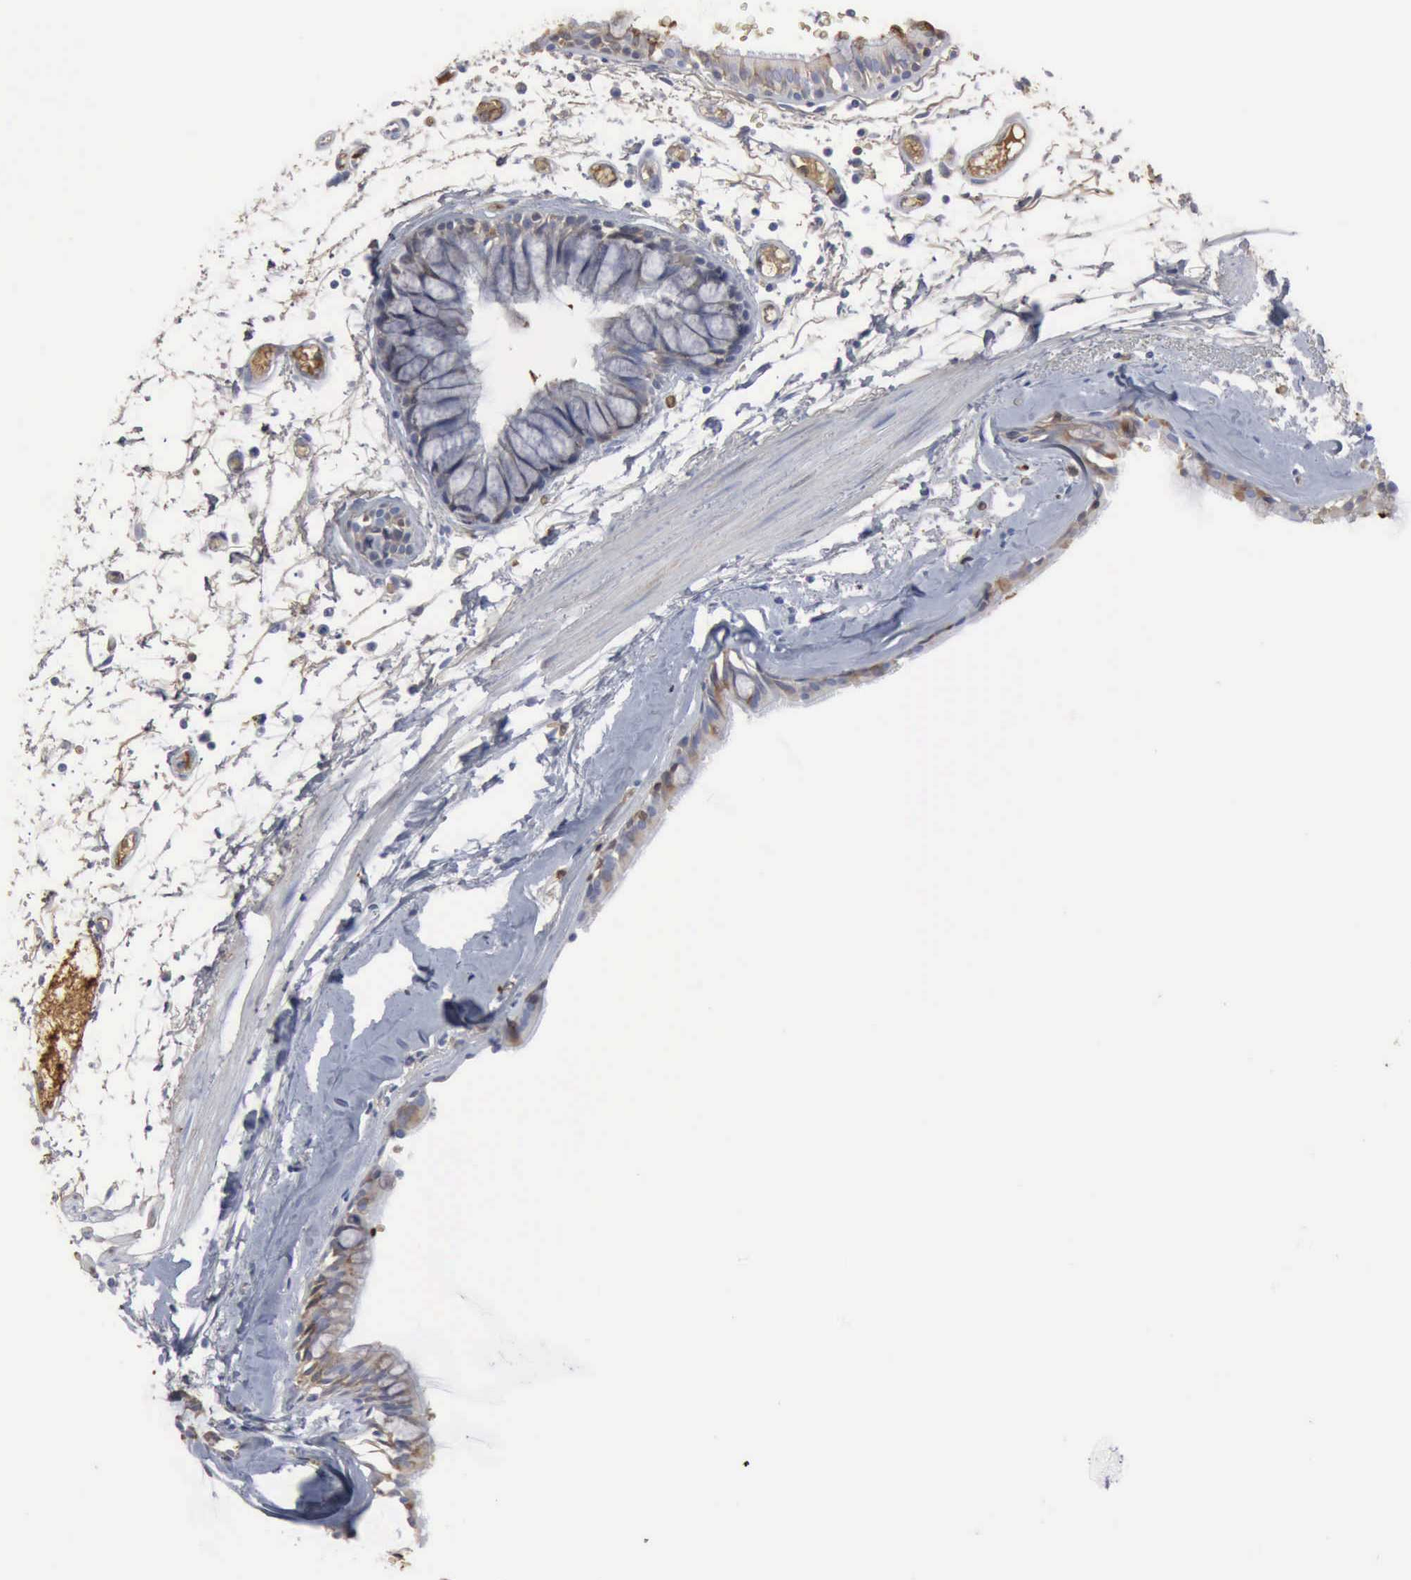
{"staining": {"intensity": "weak", "quantity": "25%-75%", "location": "cytoplasmic/membranous"}, "tissue": "bronchus", "cell_type": "Respiratory epithelial cells", "image_type": "normal", "snomed": [{"axis": "morphology", "description": "Normal tissue, NOS"}, {"axis": "topography", "description": "Bronchus"}, {"axis": "topography", "description": "Lung"}], "caption": "Respiratory epithelial cells demonstrate low levels of weak cytoplasmic/membranous staining in about 25%-75% of cells in normal human bronchus. (IHC, brightfield microscopy, high magnification).", "gene": "TGFB1", "patient": {"sex": "female", "age": 56}}